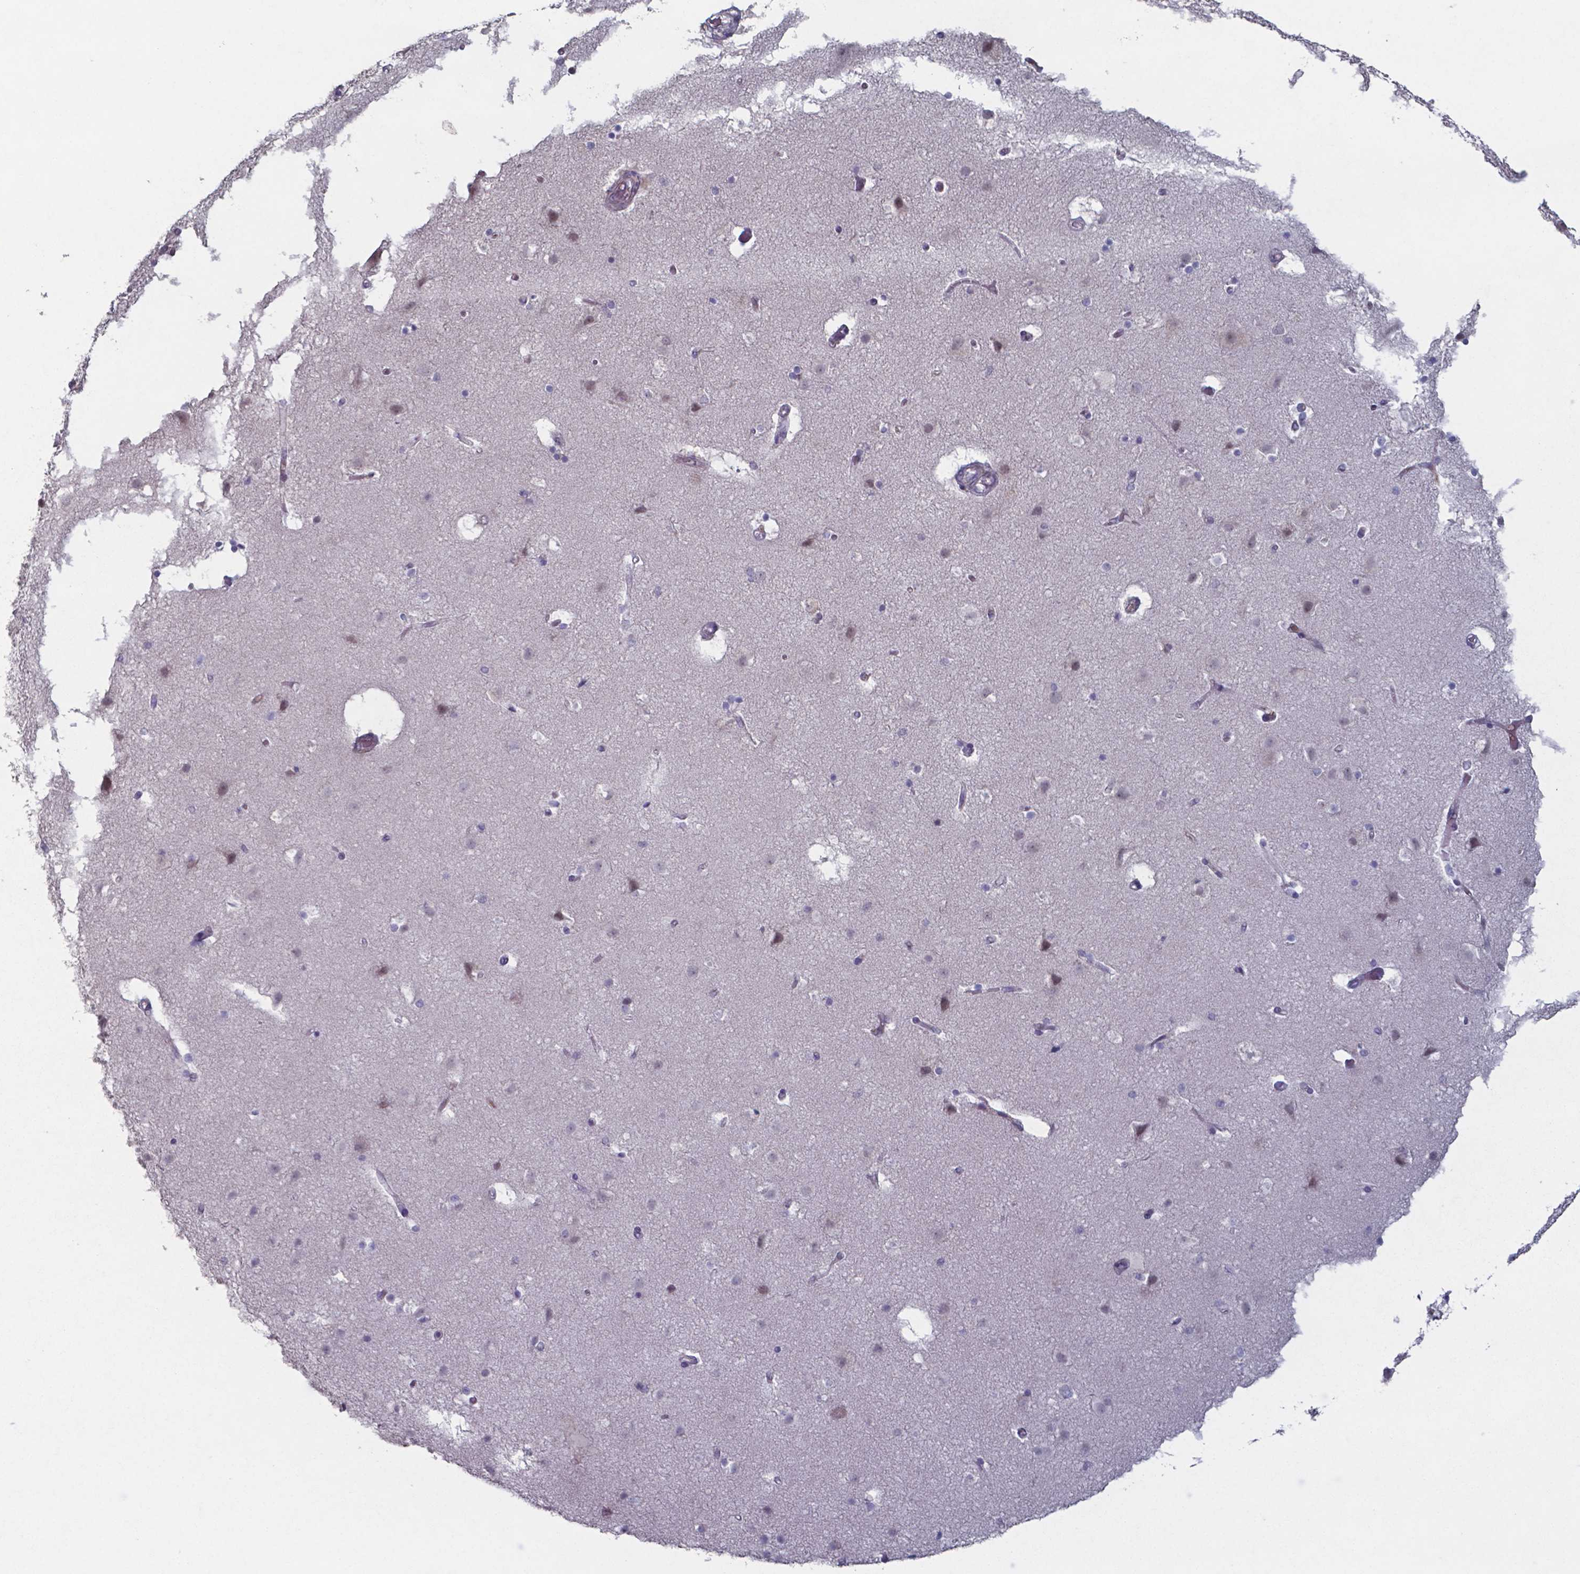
{"staining": {"intensity": "negative", "quantity": "none", "location": "none"}, "tissue": "cerebral cortex", "cell_type": "Endothelial cells", "image_type": "normal", "snomed": [{"axis": "morphology", "description": "Normal tissue, NOS"}, {"axis": "topography", "description": "Cerebral cortex"}], "caption": "Endothelial cells show no significant protein positivity in benign cerebral cortex.", "gene": "TDP2", "patient": {"sex": "female", "age": 52}}